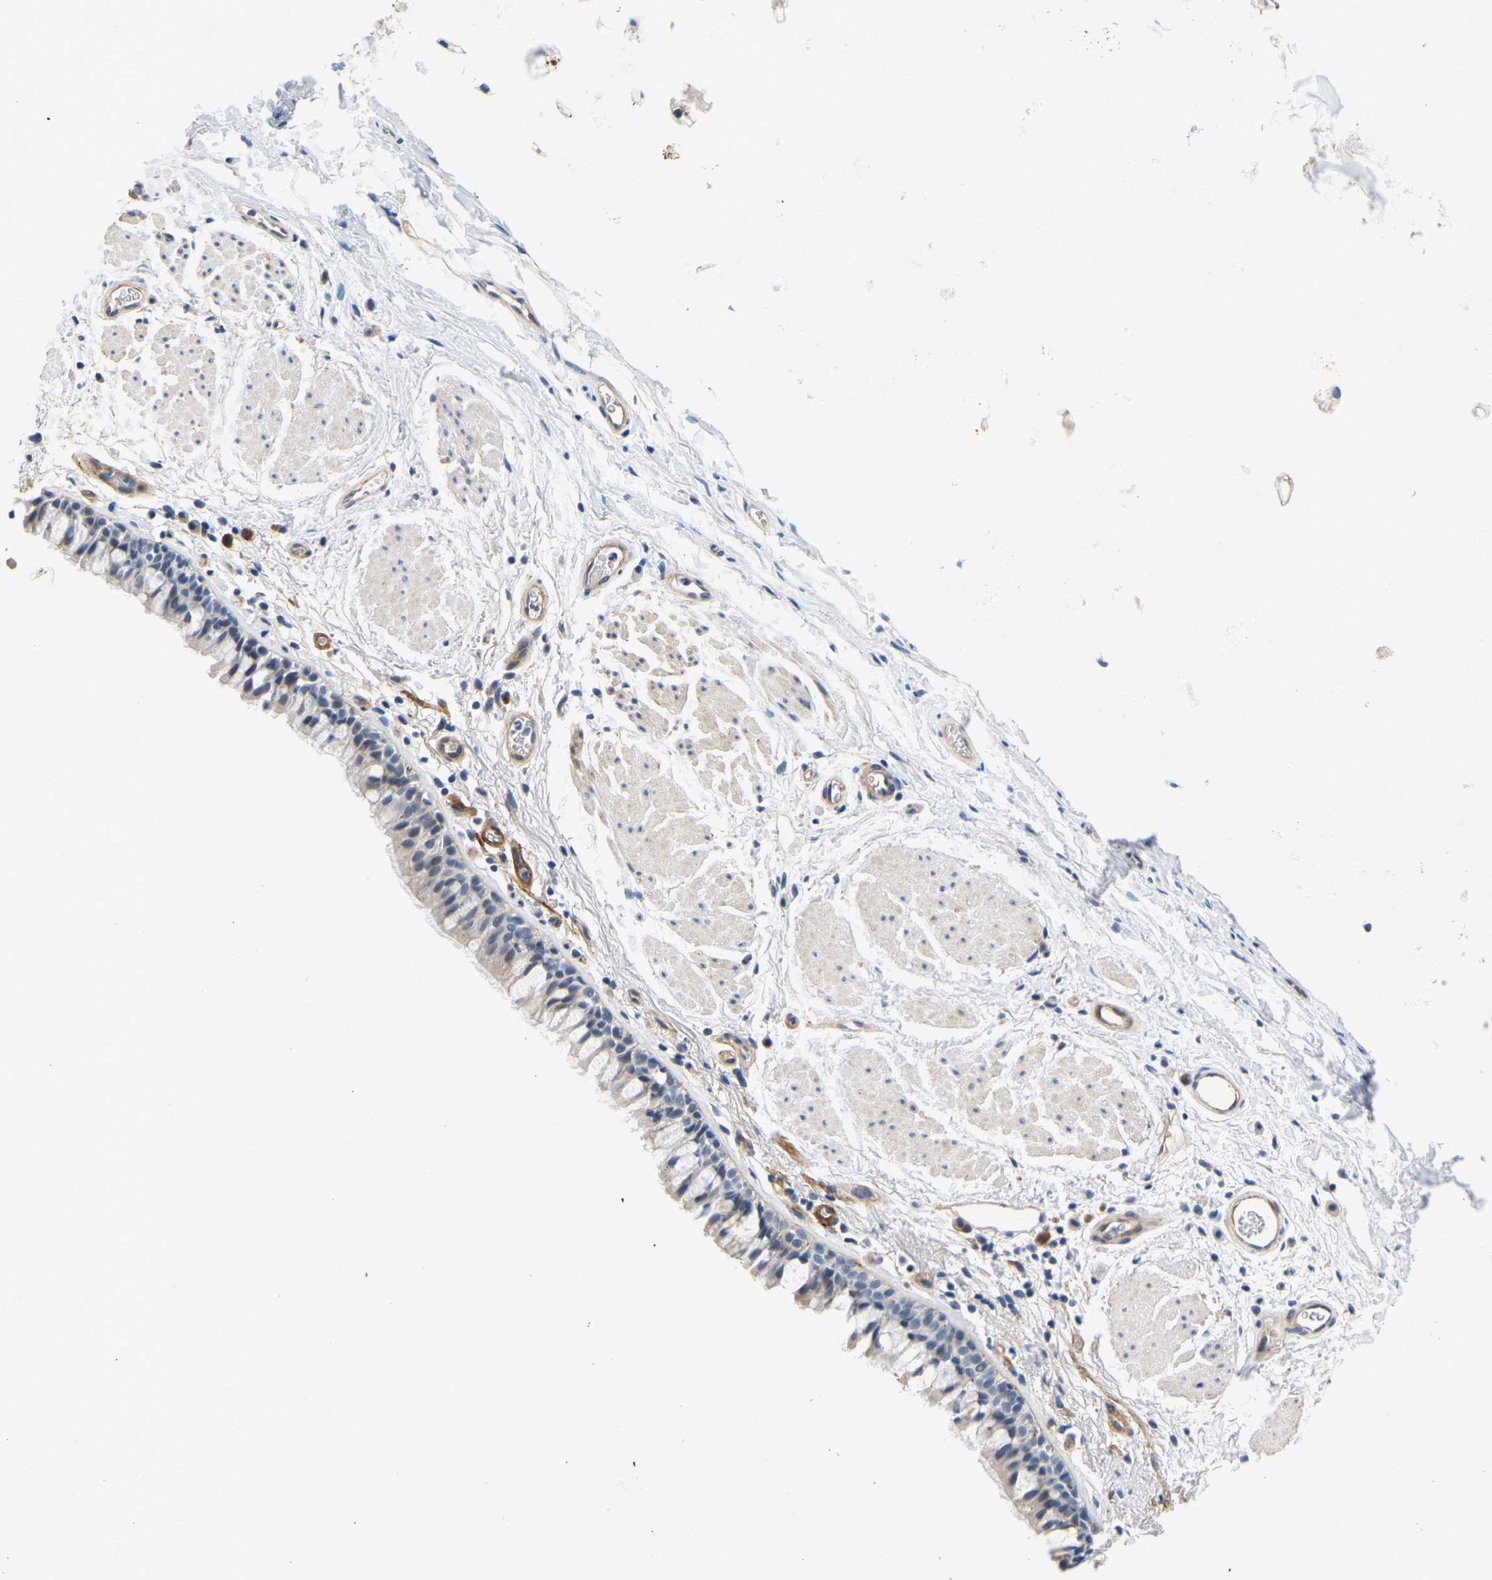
{"staining": {"intensity": "negative", "quantity": "none", "location": "none"}, "tissue": "bronchus", "cell_type": "Respiratory epithelial cells", "image_type": "normal", "snomed": [{"axis": "morphology", "description": "Normal tissue, NOS"}, {"axis": "topography", "description": "Cartilage tissue"}, {"axis": "topography", "description": "Bronchus"}], "caption": "Immunohistochemistry (IHC) of unremarkable human bronchus displays no staining in respiratory epithelial cells.", "gene": "LIAS", "patient": {"sex": "female", "age": 53}}